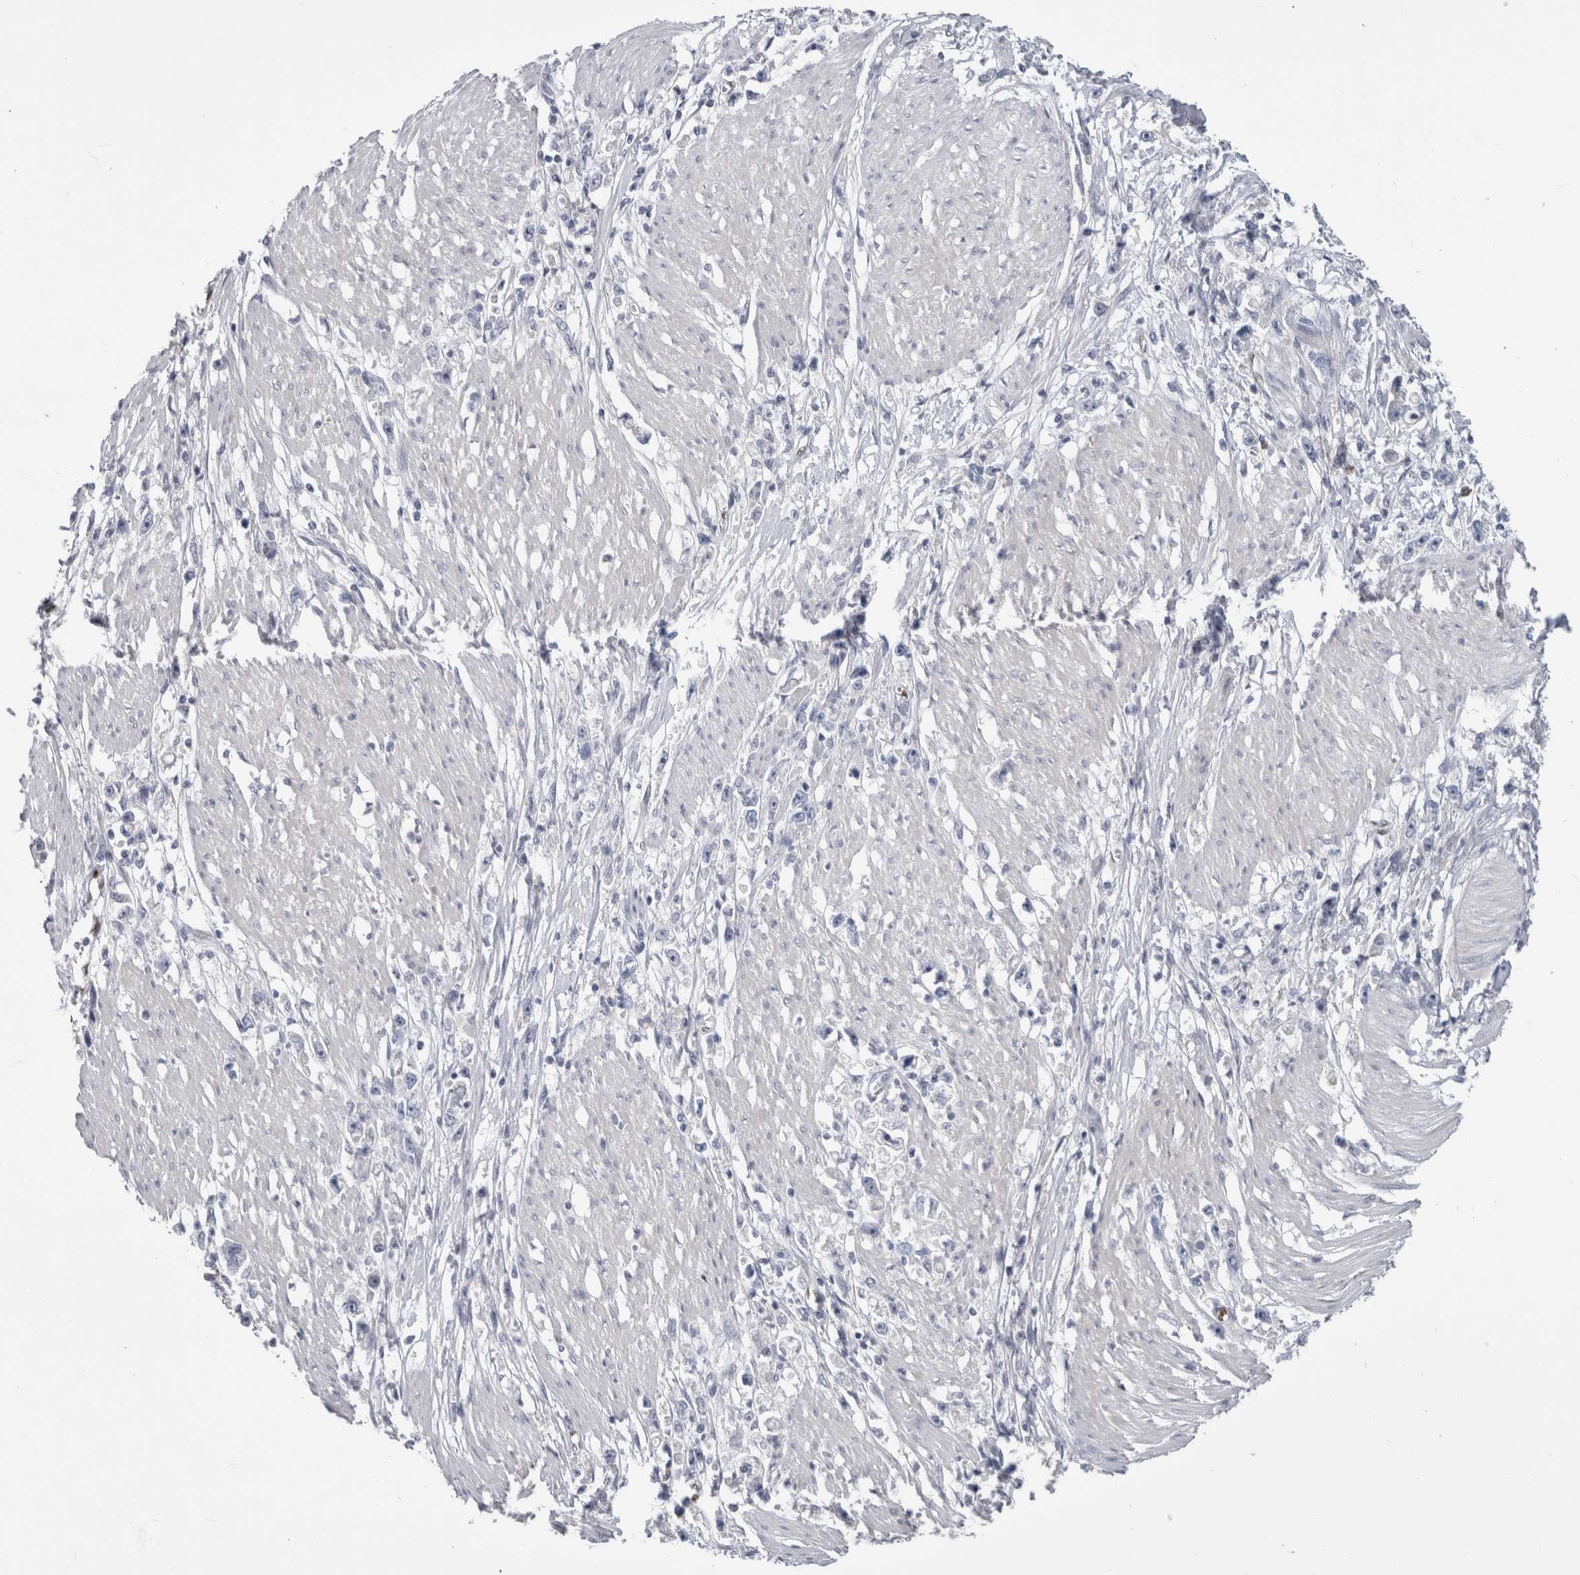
{"staining": {"intensity": "negative", "quantity": "none", "location": "none"}, "tissue": "stomach cancer", "cell_type": "Tumor cells", "image_type": "cancer", "snomed": [{"axis": "morphology", "description": "Adenocarcinoma, NOS"}, {"axis": "topography", "description": "Stomach"}], "caption": "Immunohistochemistry (IHC) micrograph of human stomach adenocarcinoma stained for a protein (brown), which shows no expression in tumor cells.", "gene": "IL33", "patient": {"sex": "female", "age": 59}}